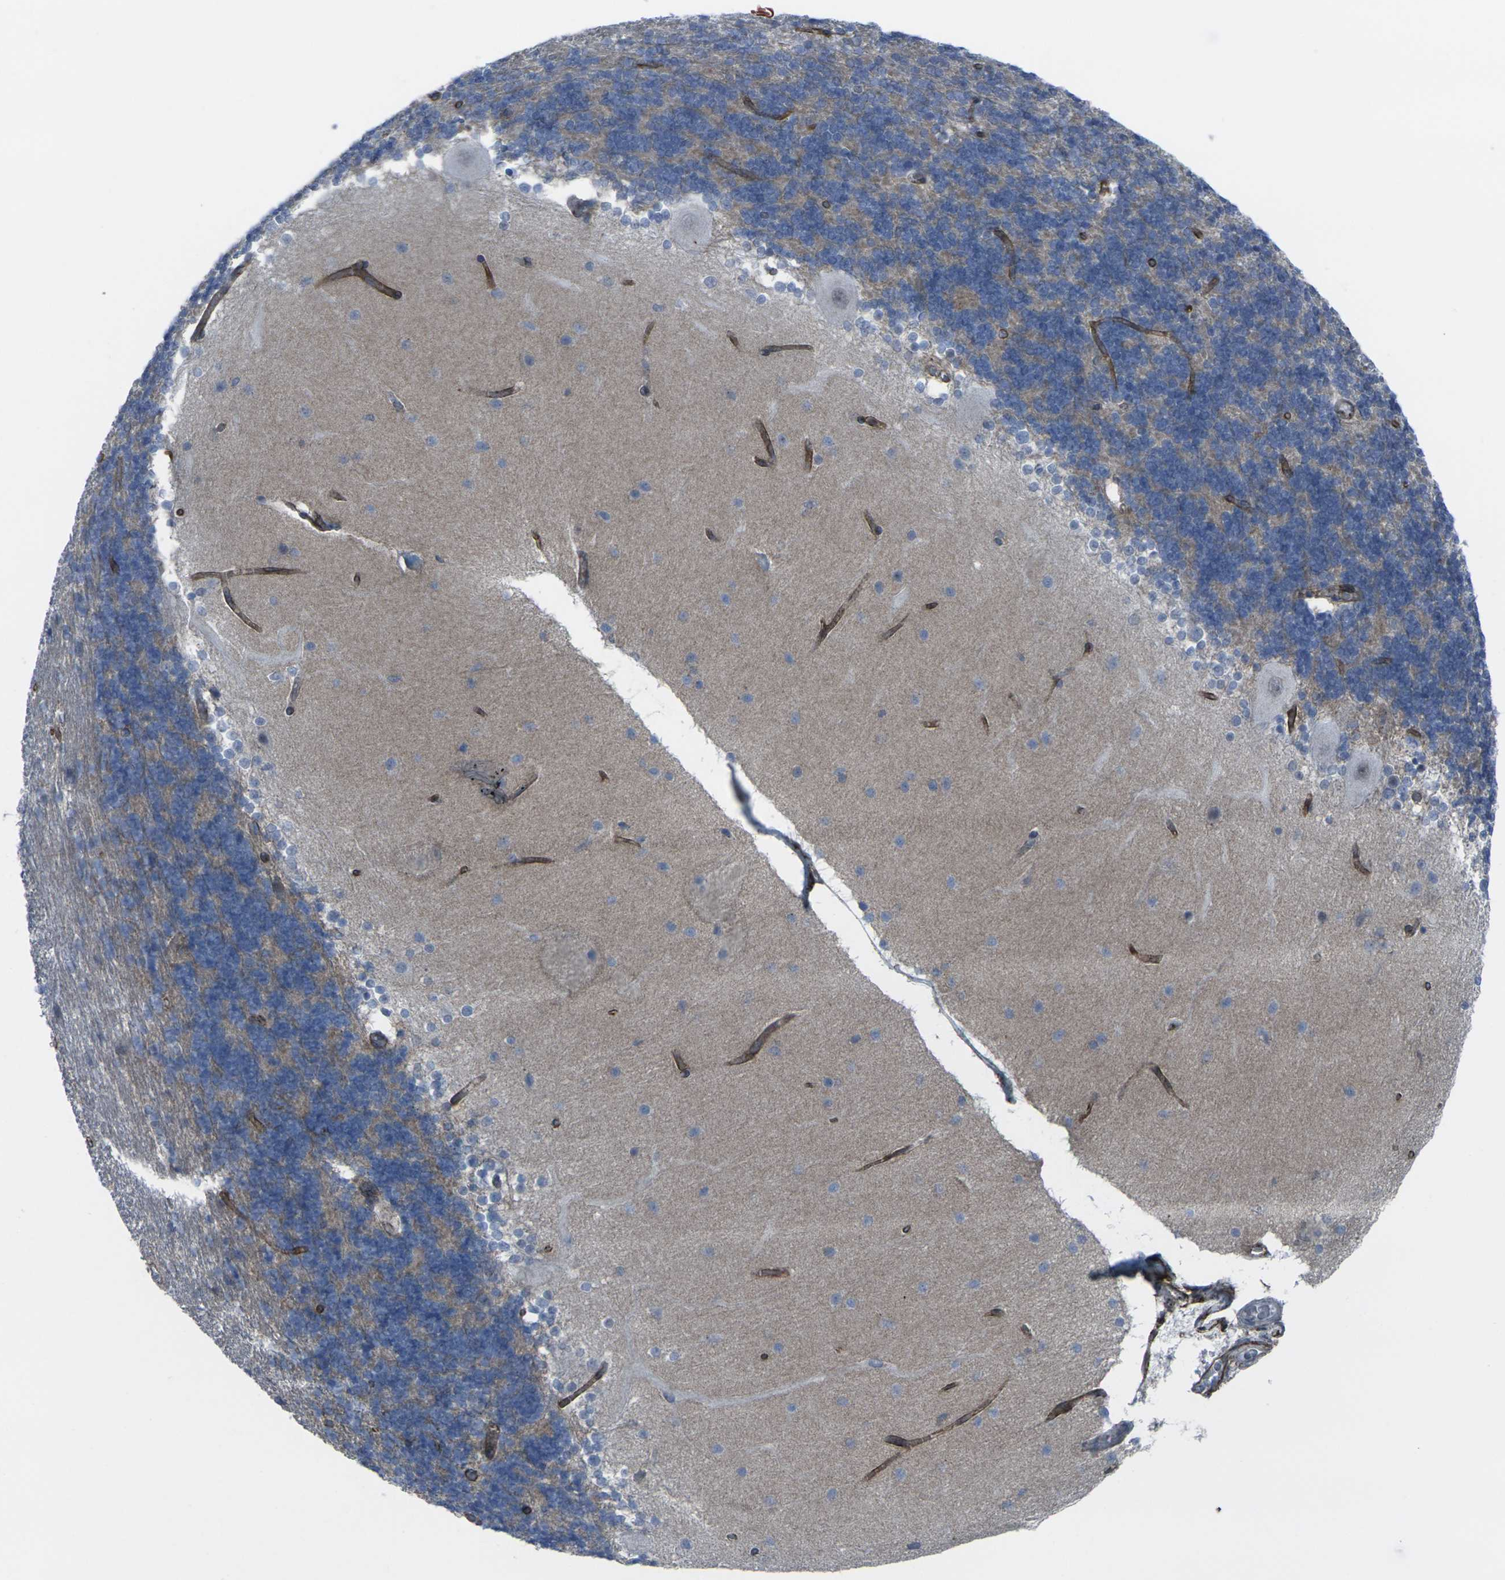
{"staining": {"intensity": "weak", "quantity": "25%-75%", "location": "cytoplasmic/membranous"}, "tissue": "cerebellum", "cell_type": "Cells in granular layer", "image_type": "normal", "snomed": [{"axis": "morphology", "description": "Normal tissue, NOS"}, {"axis": "topography", "description": "Cerebellum"}], "caption": "Cerebellum stained with IHC exhibits weak cytoplasmic/membranous positivity in approximately 25%-75% of cells in granular layer.", "gene": "CDH11", "patient": {"sex": "female", "age": 54}}